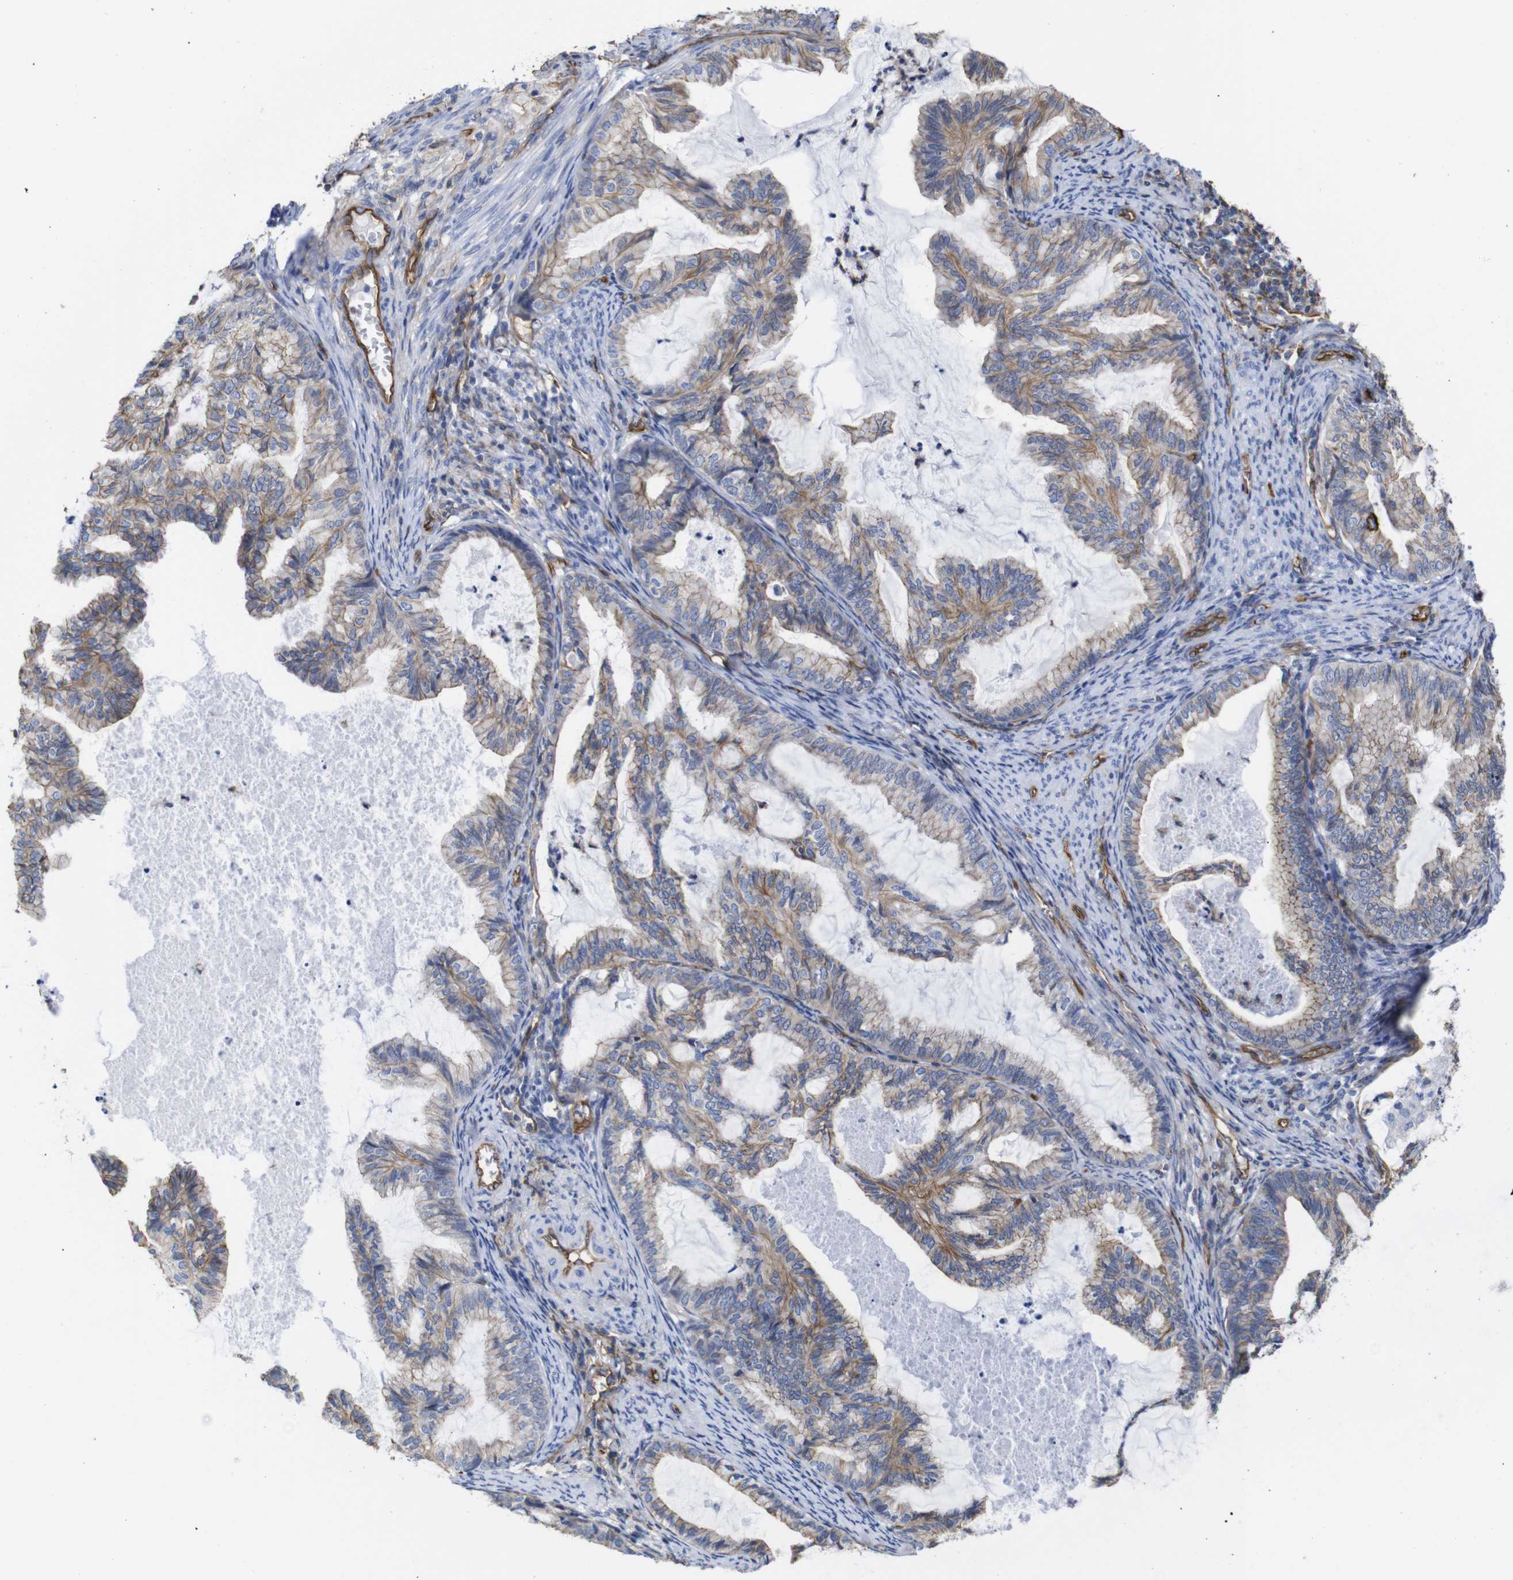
{"staining": {"intensity": "weak", "quantity": ">75%", "location": "cytoplasmic/membranous"}, "tissue": "cervical cancer", "cell_type": "Tumor cells", "image_type": "cancer", "snomed": [{"axis": "morphology", "description": "Normal tissue, NOS"}, {"axis": "morphology", "description": "Adenocarcinoma, NOS"}, {"axis": "topography", "description": "Cervix"}, {"axis": "topography", "description": "Endometrium"}], "caption": "DAB (3,3'-diaminobenzidine) immunohistochemical staining of human adenocarcinoma (cervical) demonstrates weak cytoplasmic/membranous protein positivity in approximately >75% of tumor cells.", "gene": "SPTBN1", "patient": {"sex": "female", "age": 86}}